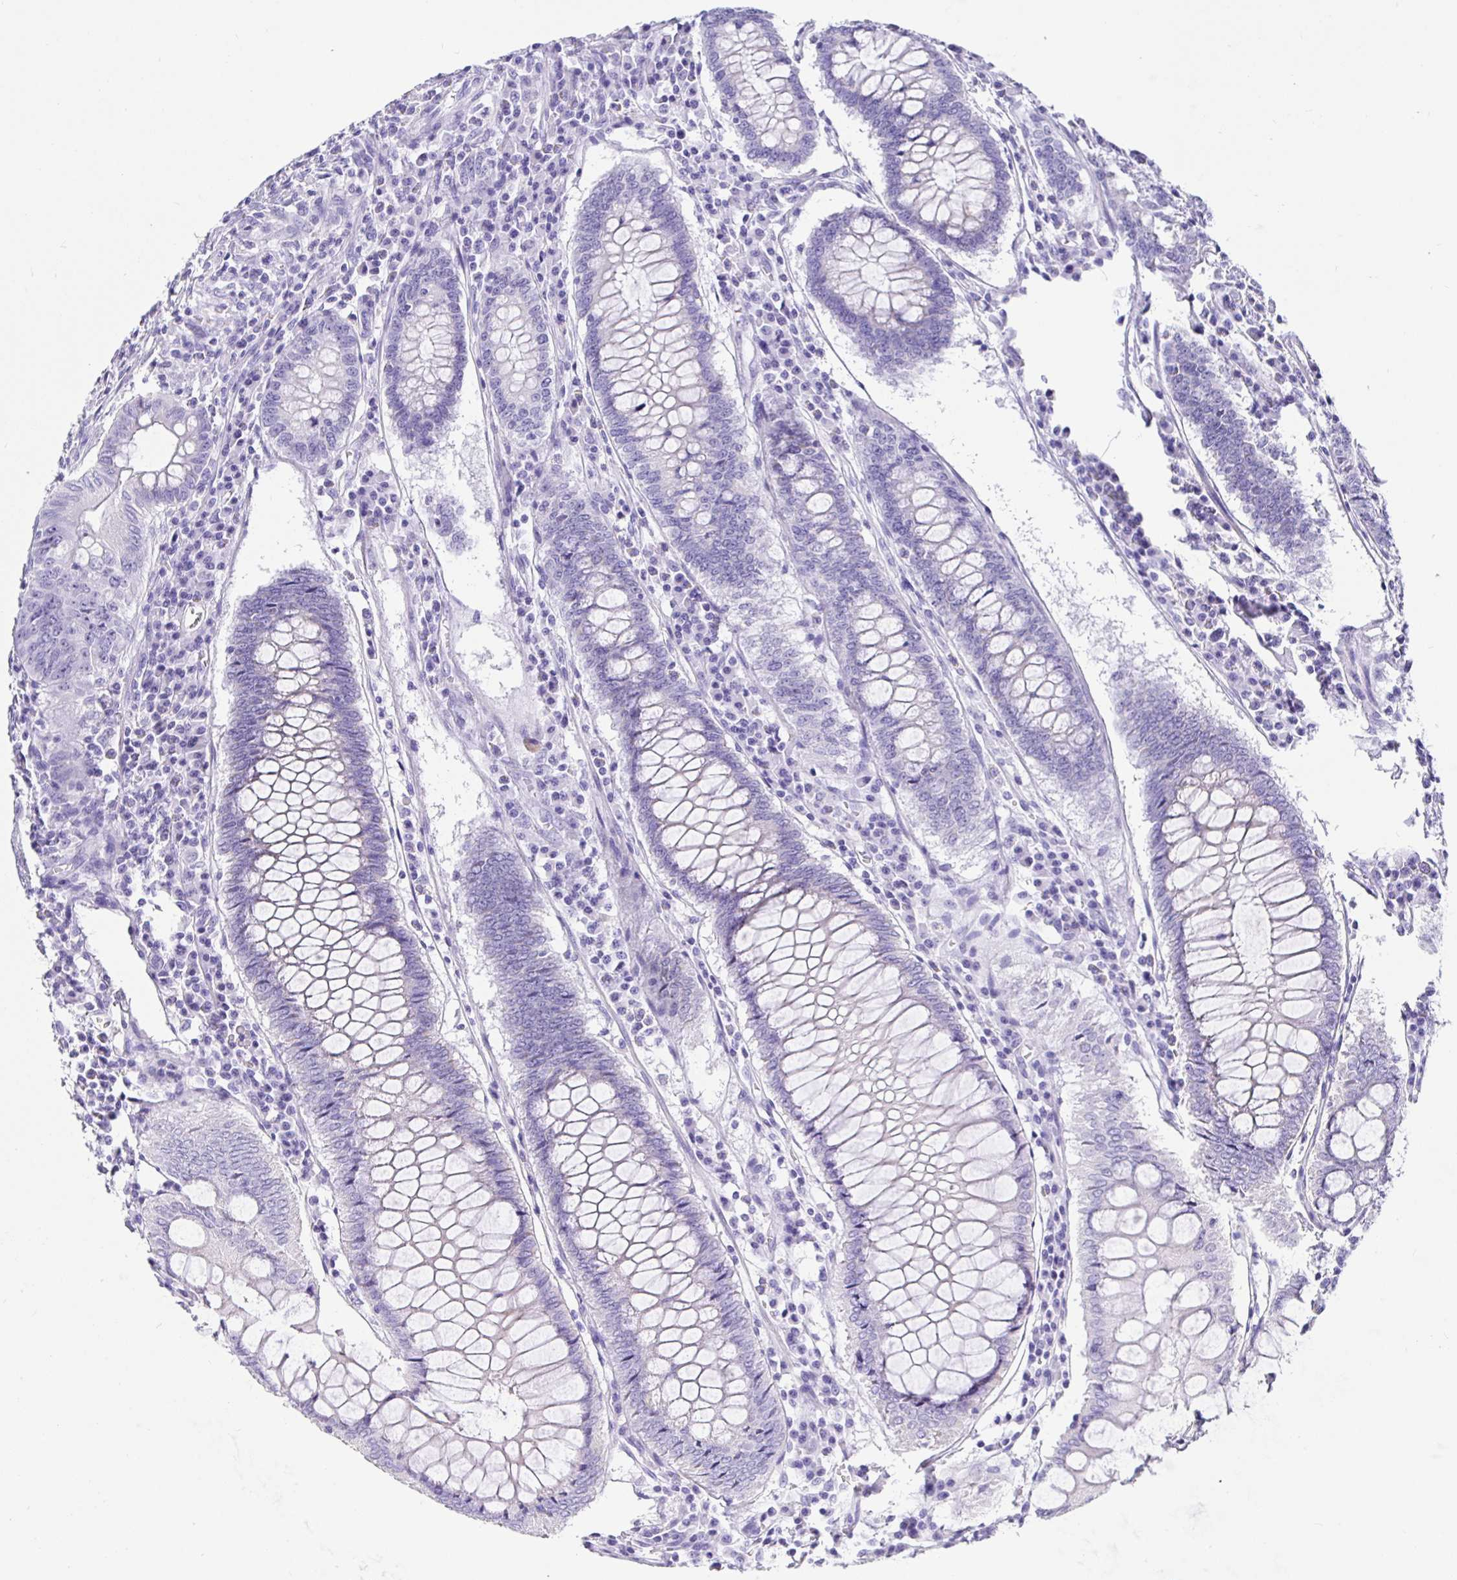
{"staining": {"intensity": "negative", "quantity": "none", "location": "none"}, "tissue": "colorectal cancer", "cell_type": "Tumor cells", "image_type": "cancer", "snomed": [{"axis": "morphology", "description": "Adenocarcinoma, NOS"}, {"axis": "topography", "description": "Colon"}], "caption": "A high-resolution image shows IHC staining of colorectal cancer (adenocarcinoma), which demonstrates no significant staining in tumor cells. (DAB IHC with hematoxylin counter stain).", "gene": "PRAMEF19", "patient": {"sex": "male", "age": 62}}